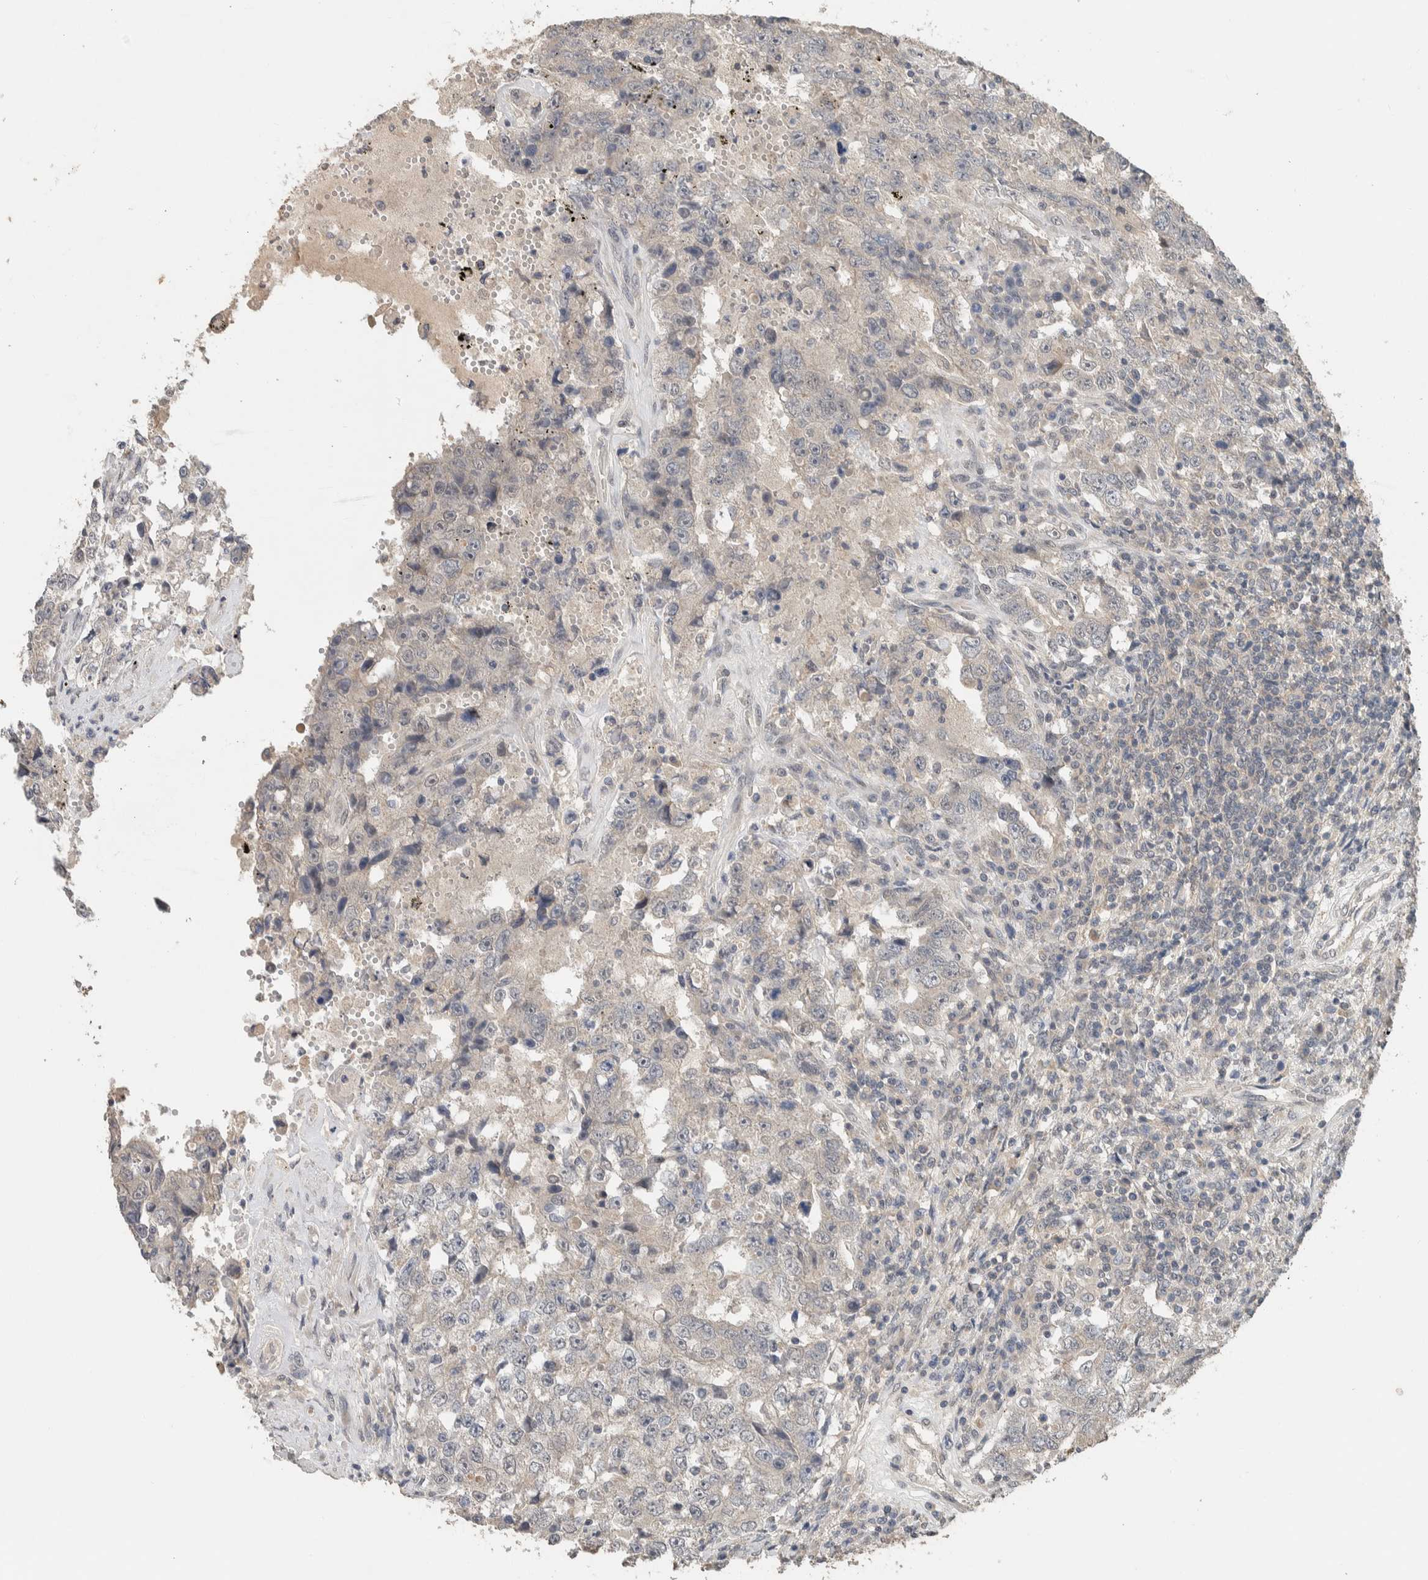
{"staining": {"intensity": "negative", "quantity": "none", "location": "none"}, "tissue": "testis cancer", "cell_type": "Tumor cells", "image_type": "cancer", "snomed": [{"axis": "morphology", "description": "Carcinoma, Embryonal, NOS"}, {"axis": "topography", "description": "Testis"}], "caption": "Immunohistochemistry micrograph of human testis cancer stained for a protein (brown), which displays no staining in tumor cells.", "gene": "CYSRT1", "patient": {"sex": "male", "age": 26}}